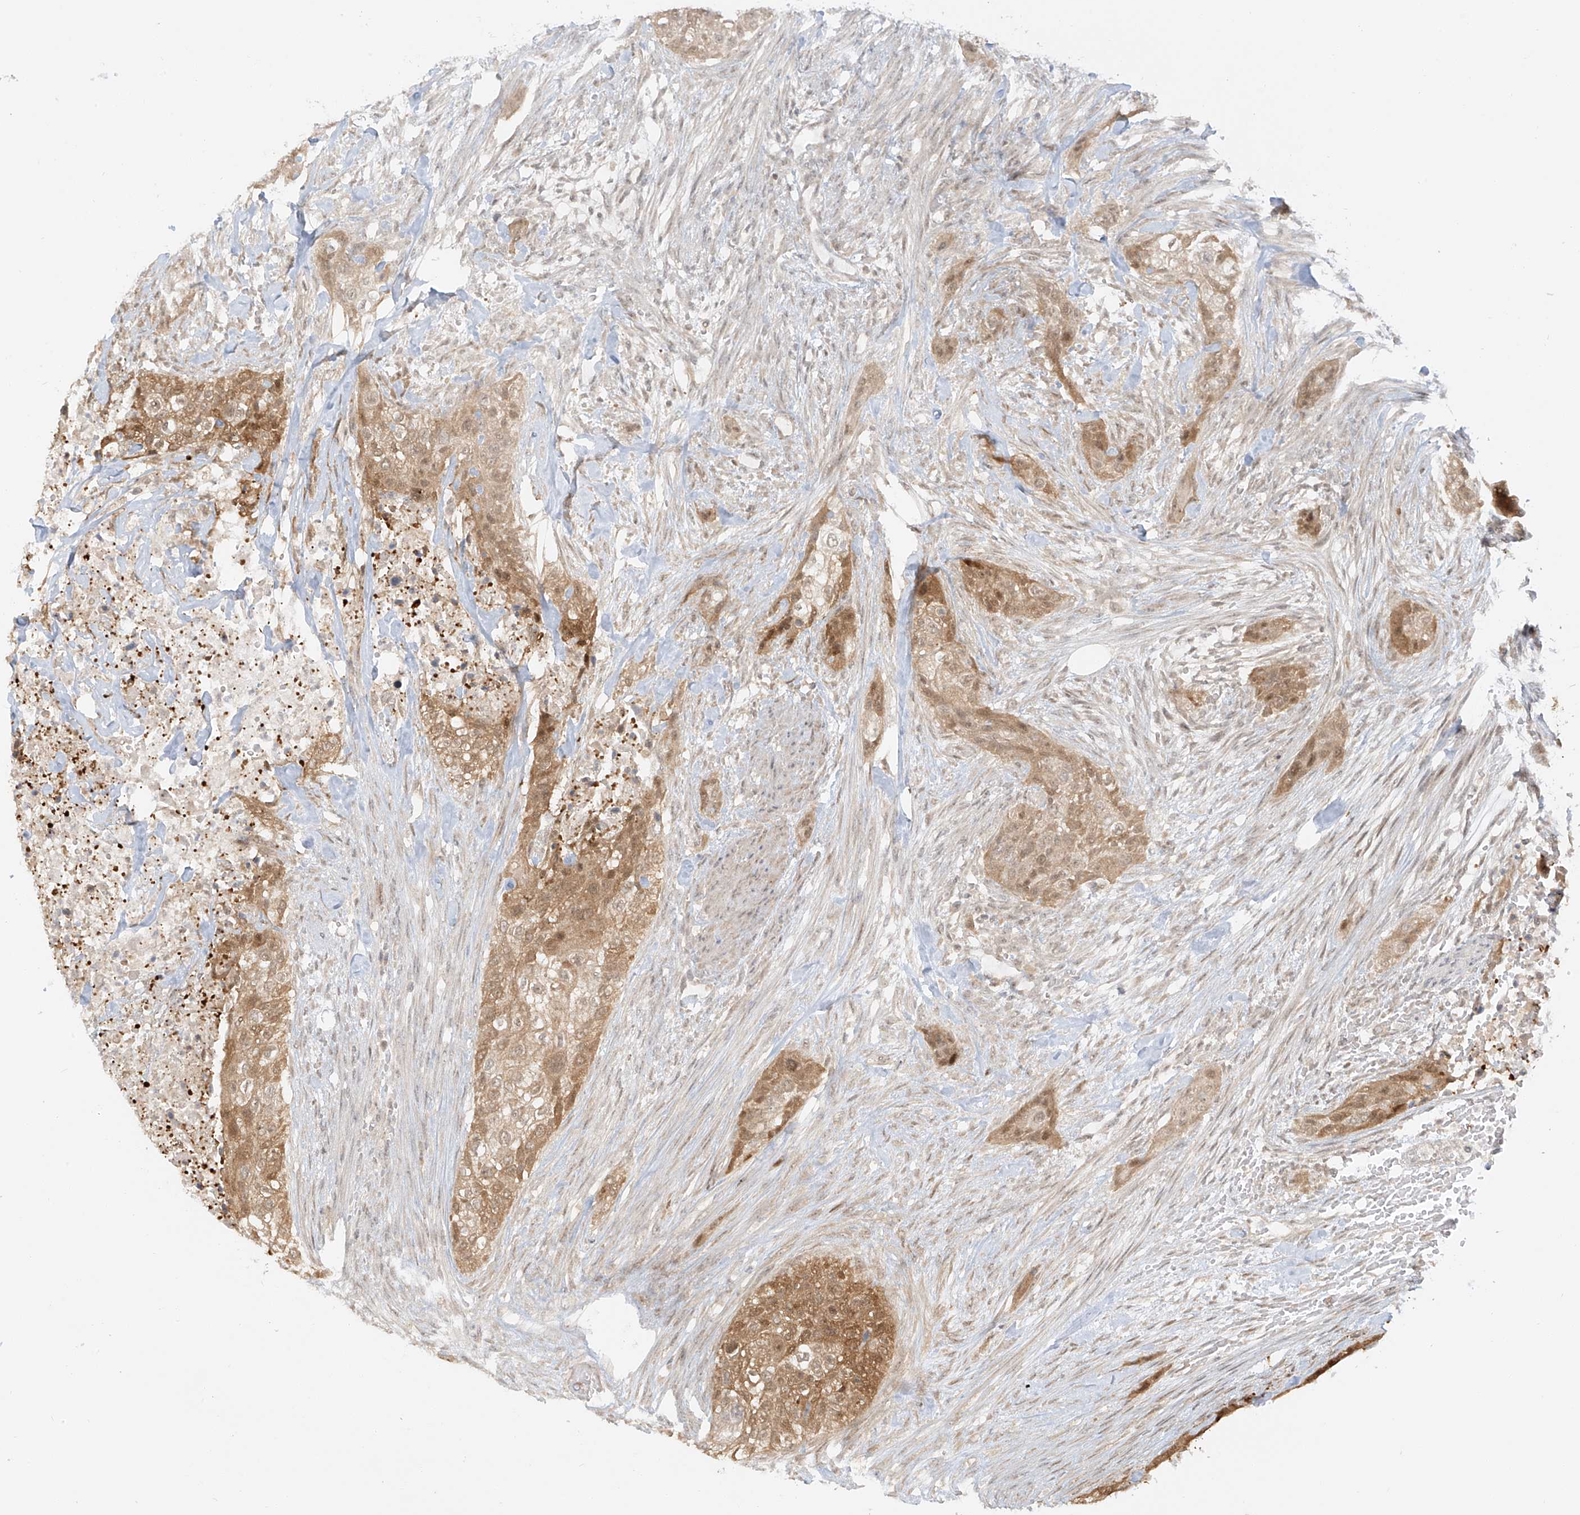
{"staining": {"intensity": "moderate", "quantity": ">75%", "location": "cytoplasmic/membranous"}, "tissue": "urothelial cancer", "cell_type": "Tumor cells", "image_type": "cancer", "snomed": [{"axis": "morphology", "description": "Urothelial carcinoma, High grade"}, {"axis": "topography", "description": "Urinary bladder"}], "caption": "Approximately >75% of tumor cells in urothelial cancer reveal moderate cytoplasmic/membranous protein staining as visualized by brown immunohistochemical staining.", "gene": "MIPEP", "patient": {"sex": "male", "age": 35}}